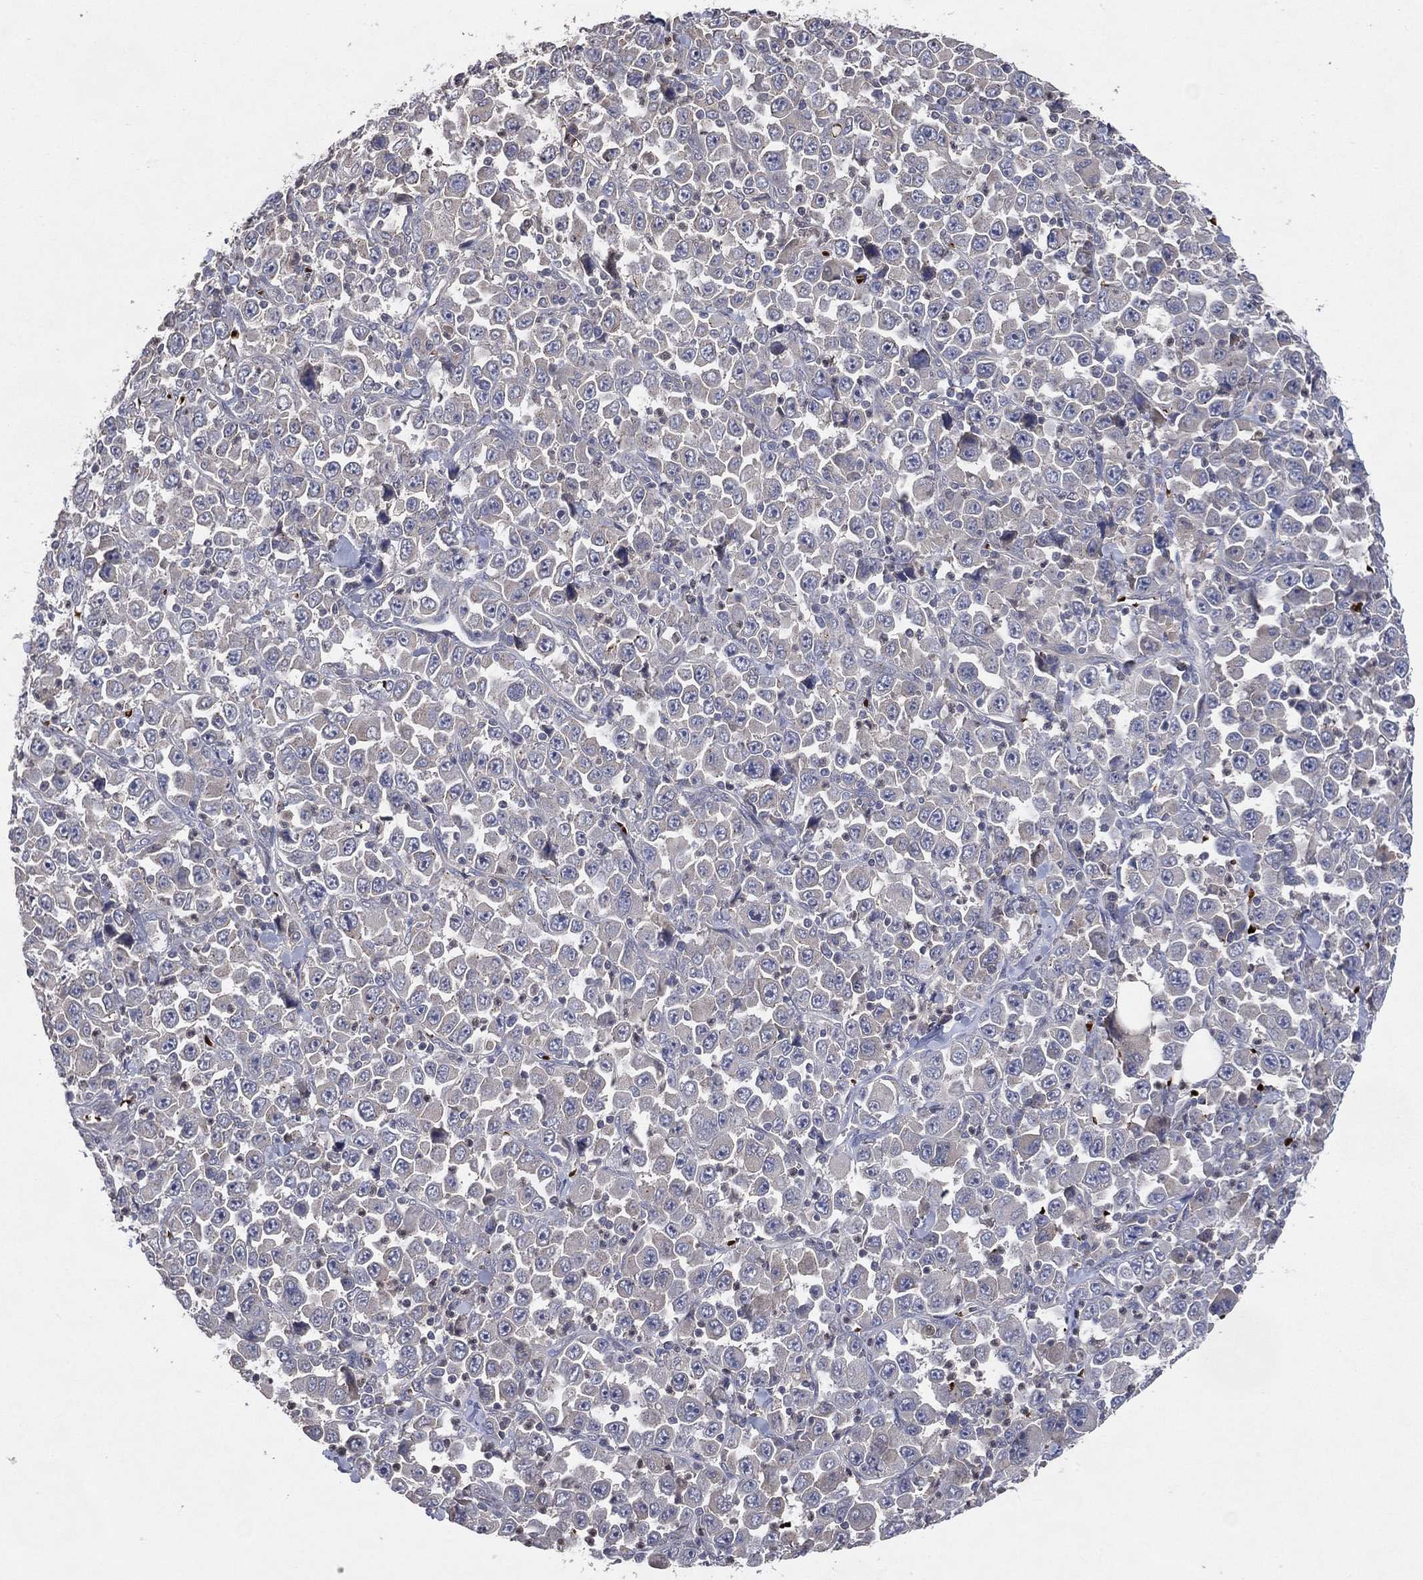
{"staining": {"intensity": "negative", "quantity": "none", "location": "none"}, "tissue": "stomach cancer", "cell_type": "Tumor cells", "image_type": "cancer", "snomed": [{"axis": "morphology", "description": "Normal tissue, NOS"}, {"axis": "morphology", "description": "Adenocarcinoma, NOS"}, {"axis": "topography", "description": "Stomach, upper"}, {"axis": "topography", "description": "Stomach"}], "caption": "Immunohistochemical staining of human adenocarcinoma (stomach) exhibits no significant positivity in tumor cells.", "gene": "DNAH7", "patient": {"sex": "male", "age": 59}}